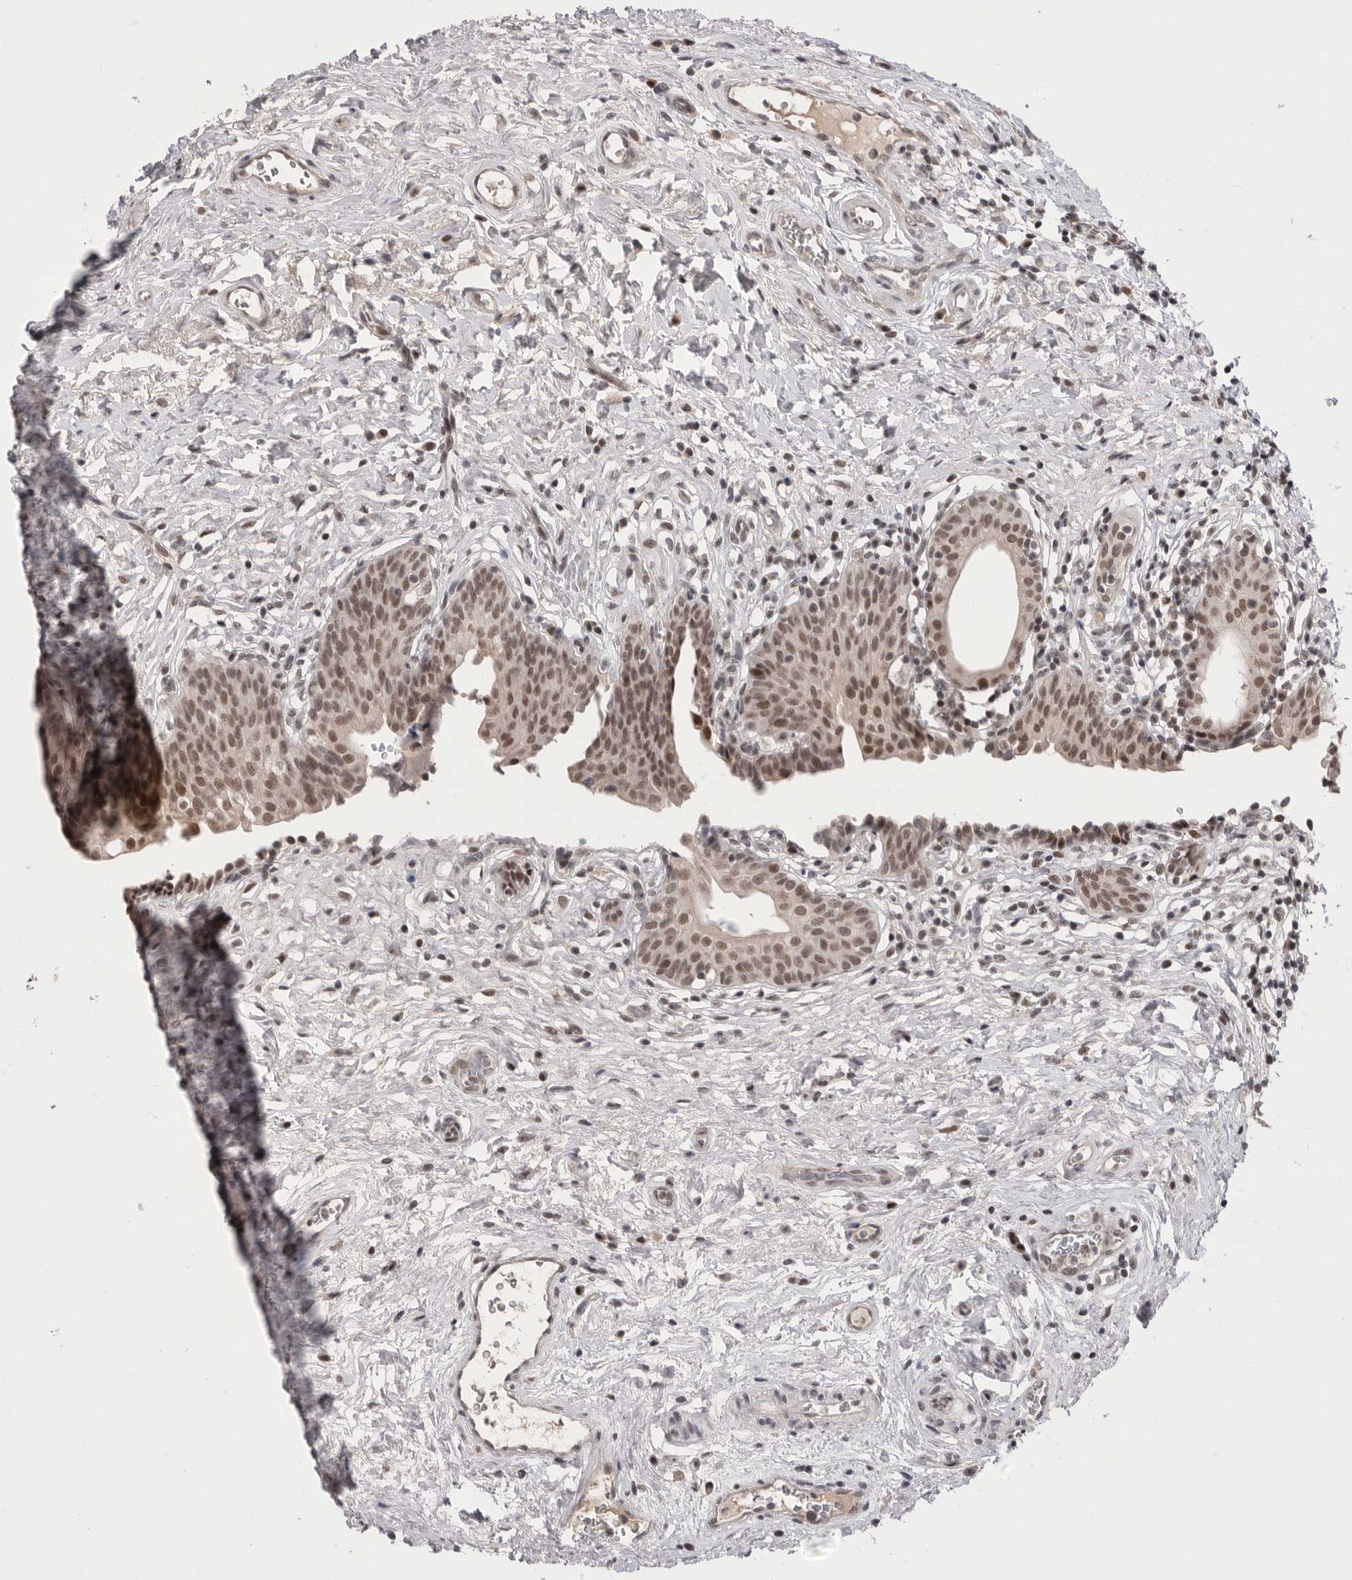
{"staining": {"intensity": "moderate", "quantity": ">75%", "location": "nuclear"}, "tissue": "urinary bladder", "cell_type": "Urothelial cells", "image_type": "normal", "snomed": [{"axis": "morphology", "description": "Normal tissue, NOS"}, {"axis": "topography", "description": "Urinary bladder"}], "caption": "Immunohistochemical staining of normal urinary bladder reveals >75% levels of moderate nuclear protein staining in approximately >75% of urothelial cells. (DAB IHC, brown staining for protein, blue staining for nuclei).", "gene": "POU5F1", "patient": {"sex": "male", "age": 83}}